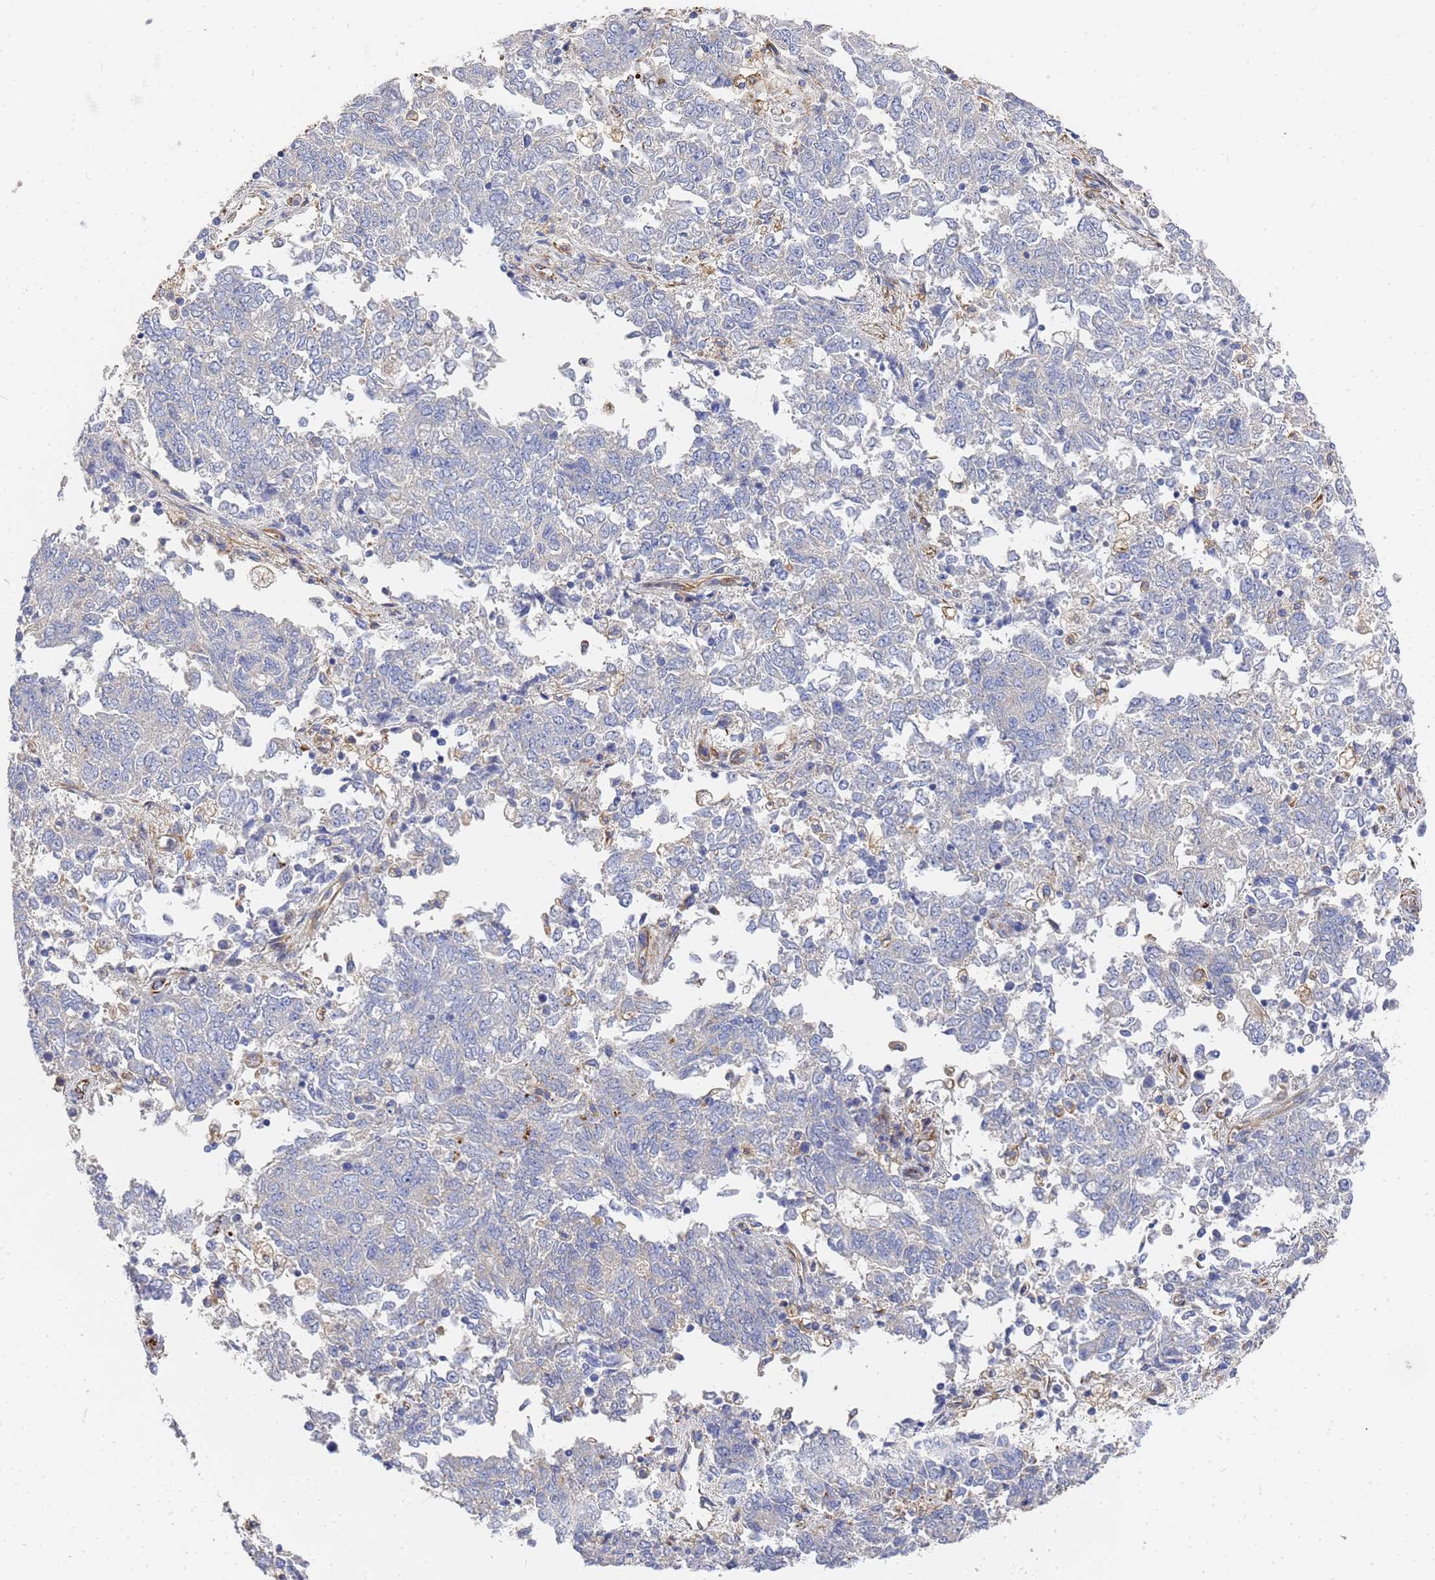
{"staining": {"intensity": "negative", "quantity": "none", "location": "none"}, "tissue": "endometrial cancer", "cell_type": "Tumor cells", "image_type": "cancer", "snomed": [{"axis": "morphology", "description": "Adenocarcinoma, NOS"}, {"axis": "topography", "description": "Endometrium"}], "caption": "This is an IHC photomicrograph of endometrial adenocarcinoma. There is no expression in tumor cells.", "gene": "SYT13", "patient": {"sex": "female", "age": 80}}